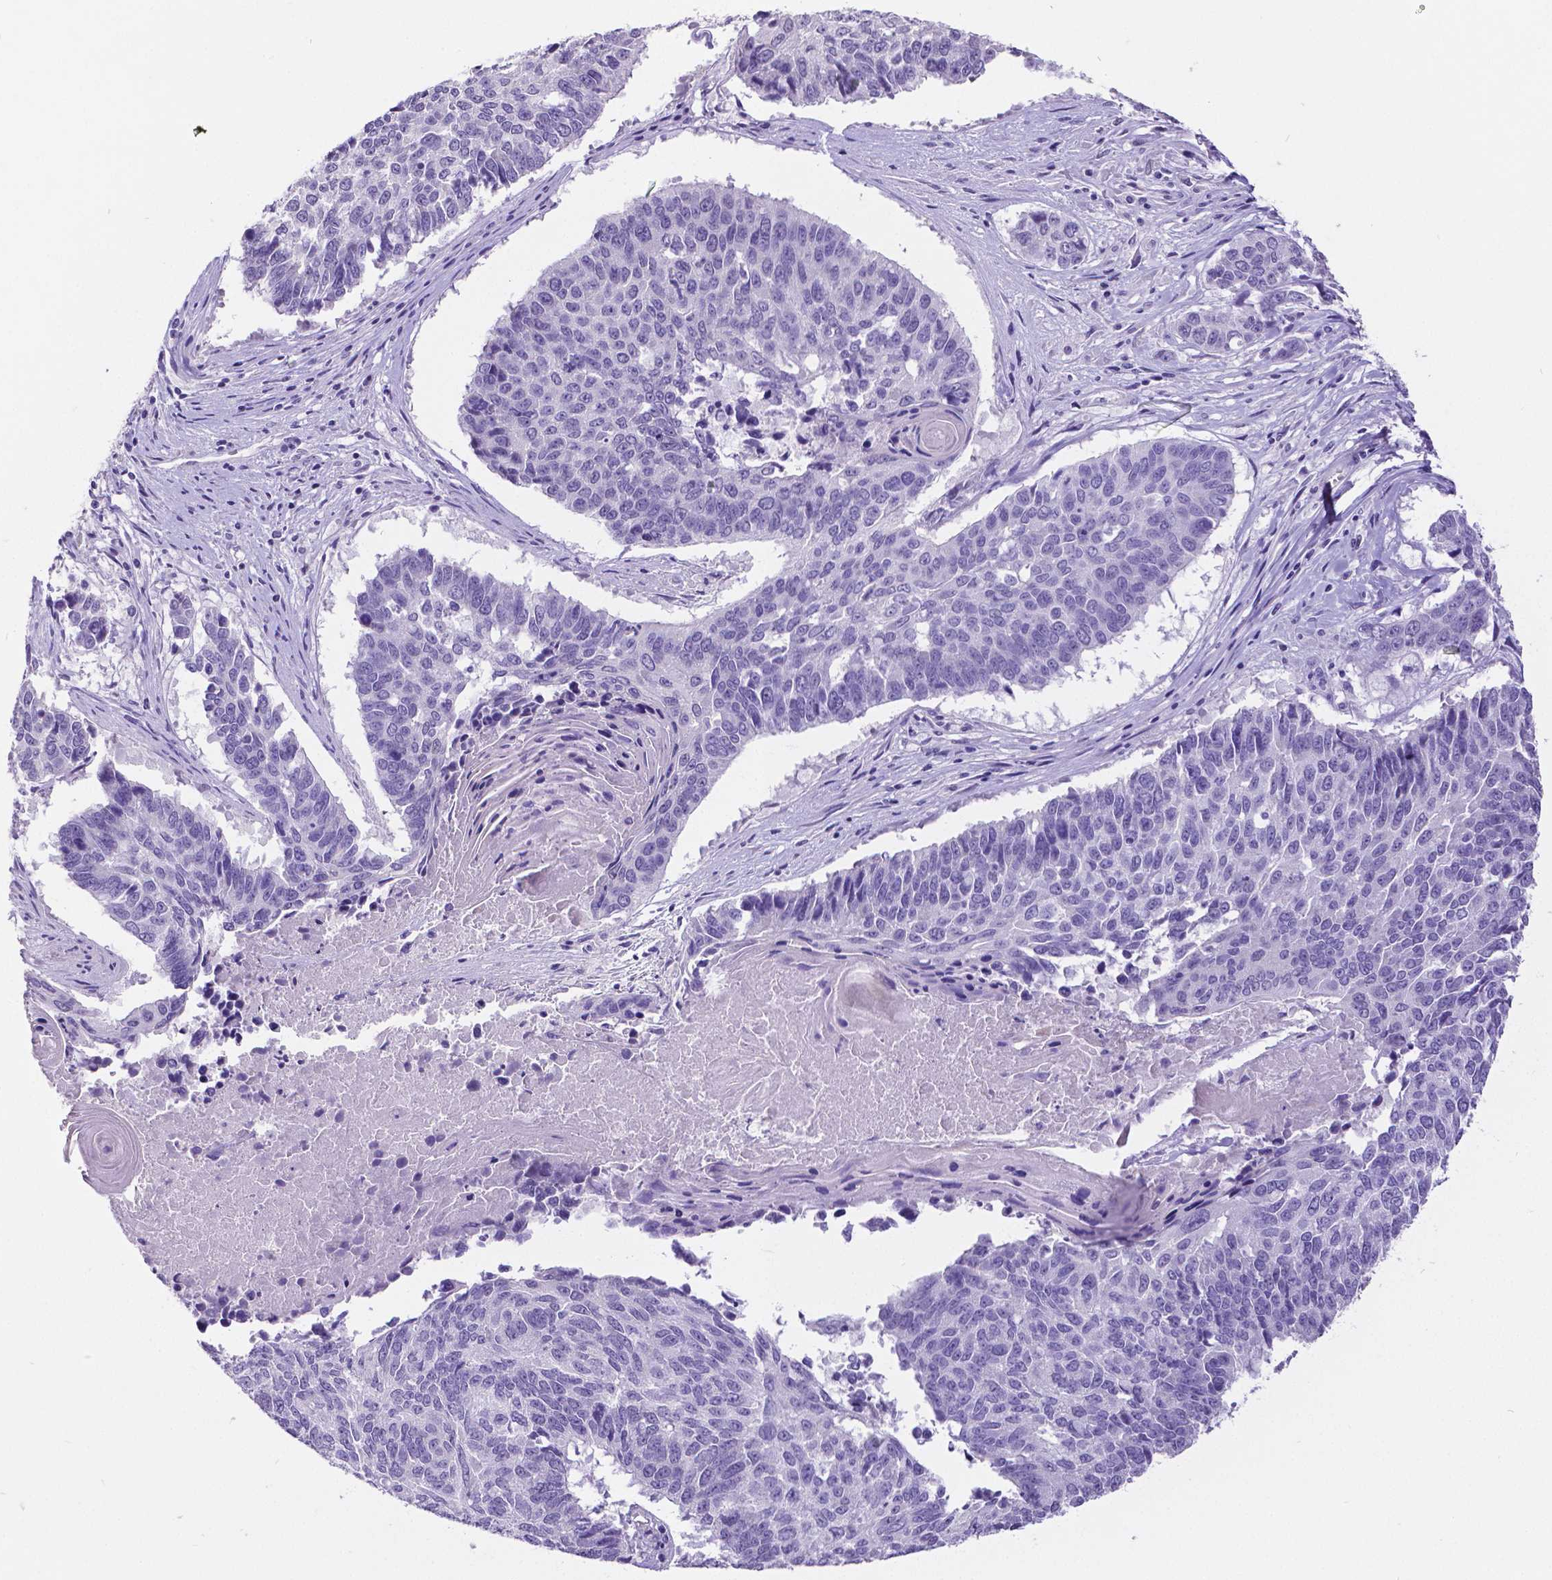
{"staining": {"intensity": "negative", "quantity": "none", "location": "none"}, "tissue": "lung cancer", "cell_type": "Tumor cells", "image_type": "cancer", "snomed": [{"axis": "morphology", "description": "Squamous cell carcinoma, NOS"}, {"axis": "topography", "description": "Lung"}], "caption": "An immunohistochemistry (IHC) photomicrograph of lung squamous cell carcinoma is shown. There is no staining in tumor cells of lung squamous cell carcinoma. (Brightfield microscopy of DAB (3,3'-diaminobenzidine) immunohistochemistry (IHC) at high magnification).", "gene": "SATB2", "patient": {"sex": "male", "age": 73}}